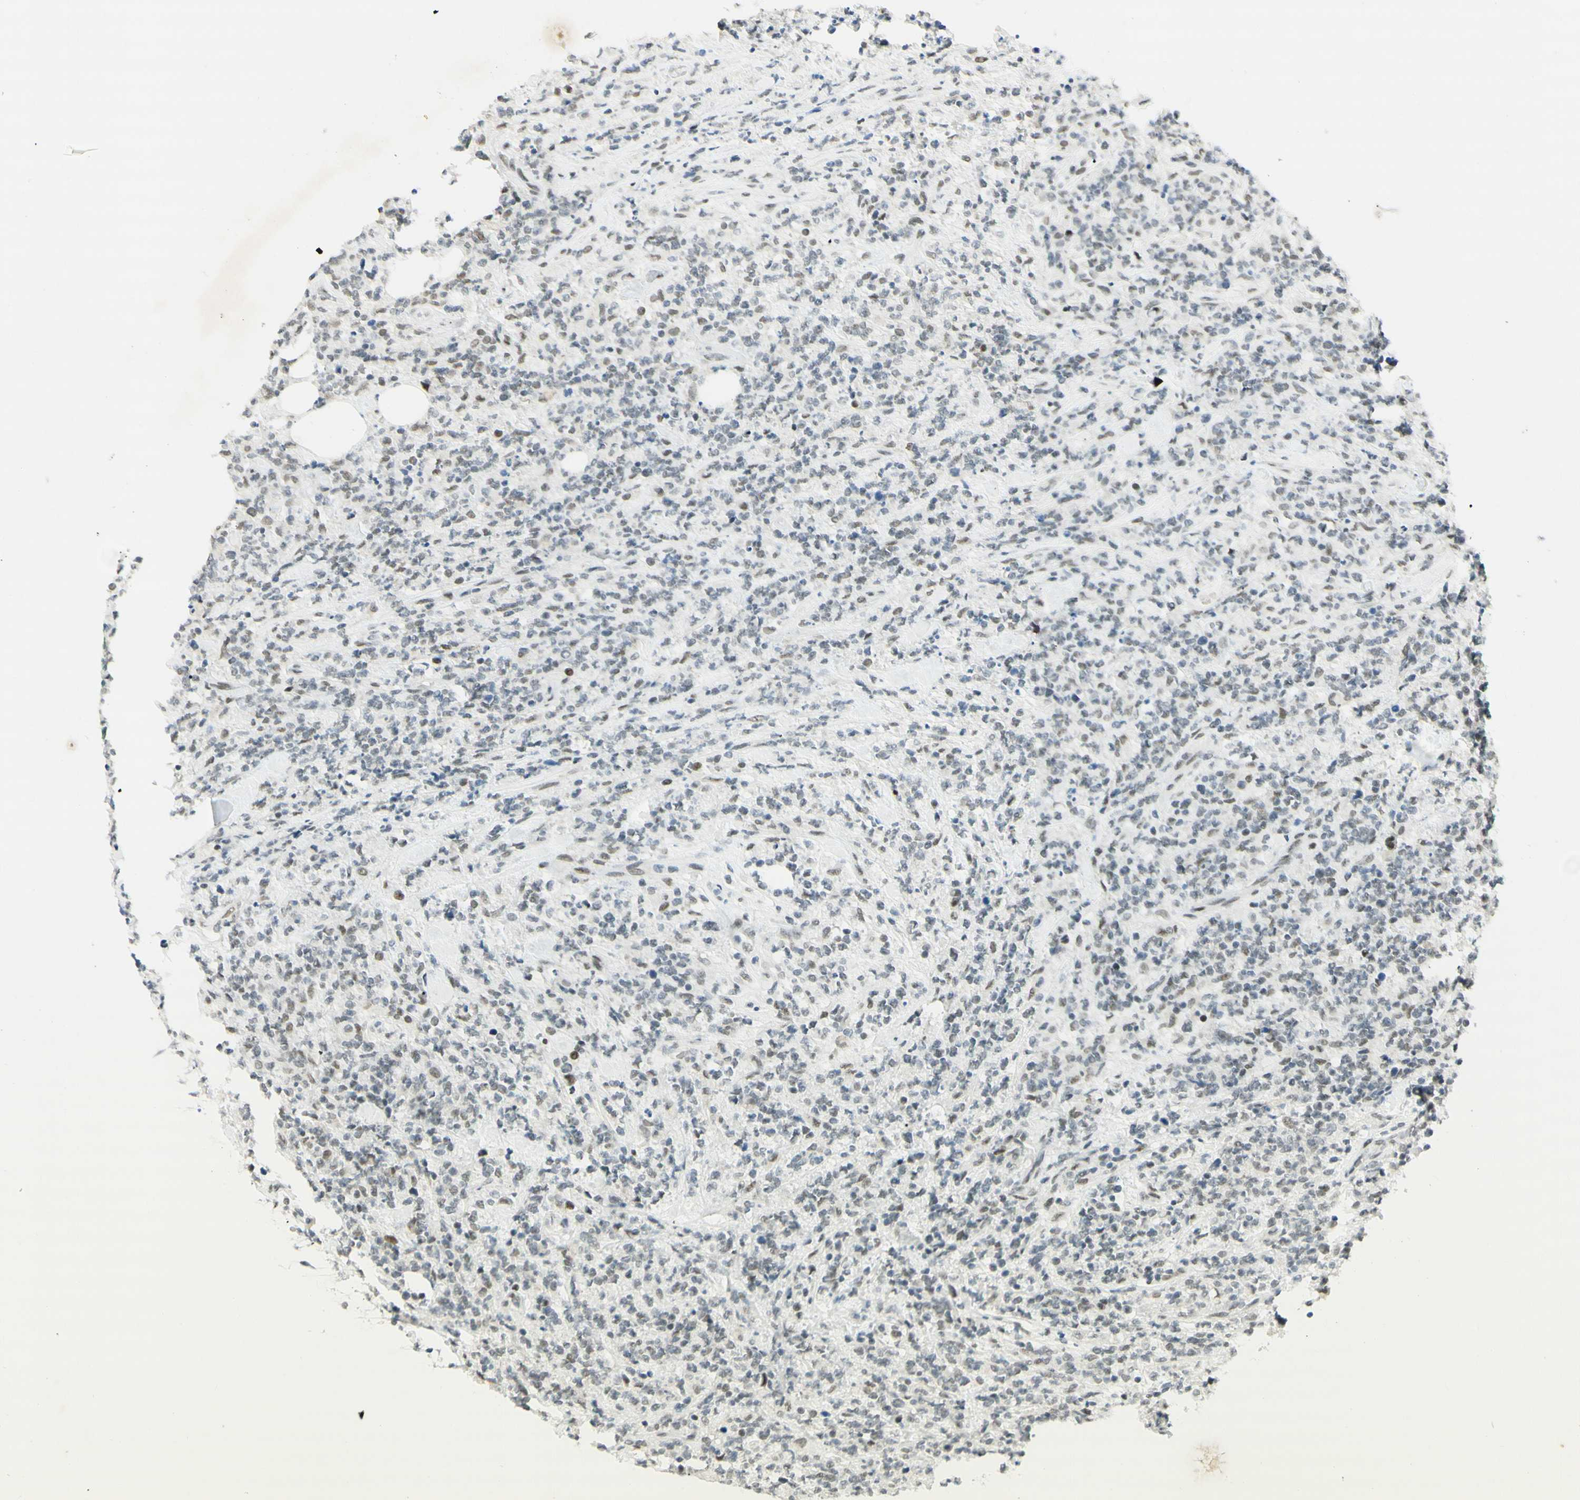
{"staining": {"intensity": "weak", "quantity": "25%-75%", "location": "nuclear"}, "tissue": "lymphoma", "cell_type": "Tumor cells", "image_type": "cancer", "snomed": [{"axis": "morphology", "description": "Malignant lymphoma, non-Hodgkin's type, High grade"}, {"axis": "topography", "description": "Soft tissue"}], "caption": "Human high-grade malignant lymphoma, non-Hodgkin's type stained for a protein (brown) demonstrates weak nuclear positive expression in about 25%-75% of tumor cells.", "gene": "PMS2", "patient": {"sex": "male", "age": 18}}